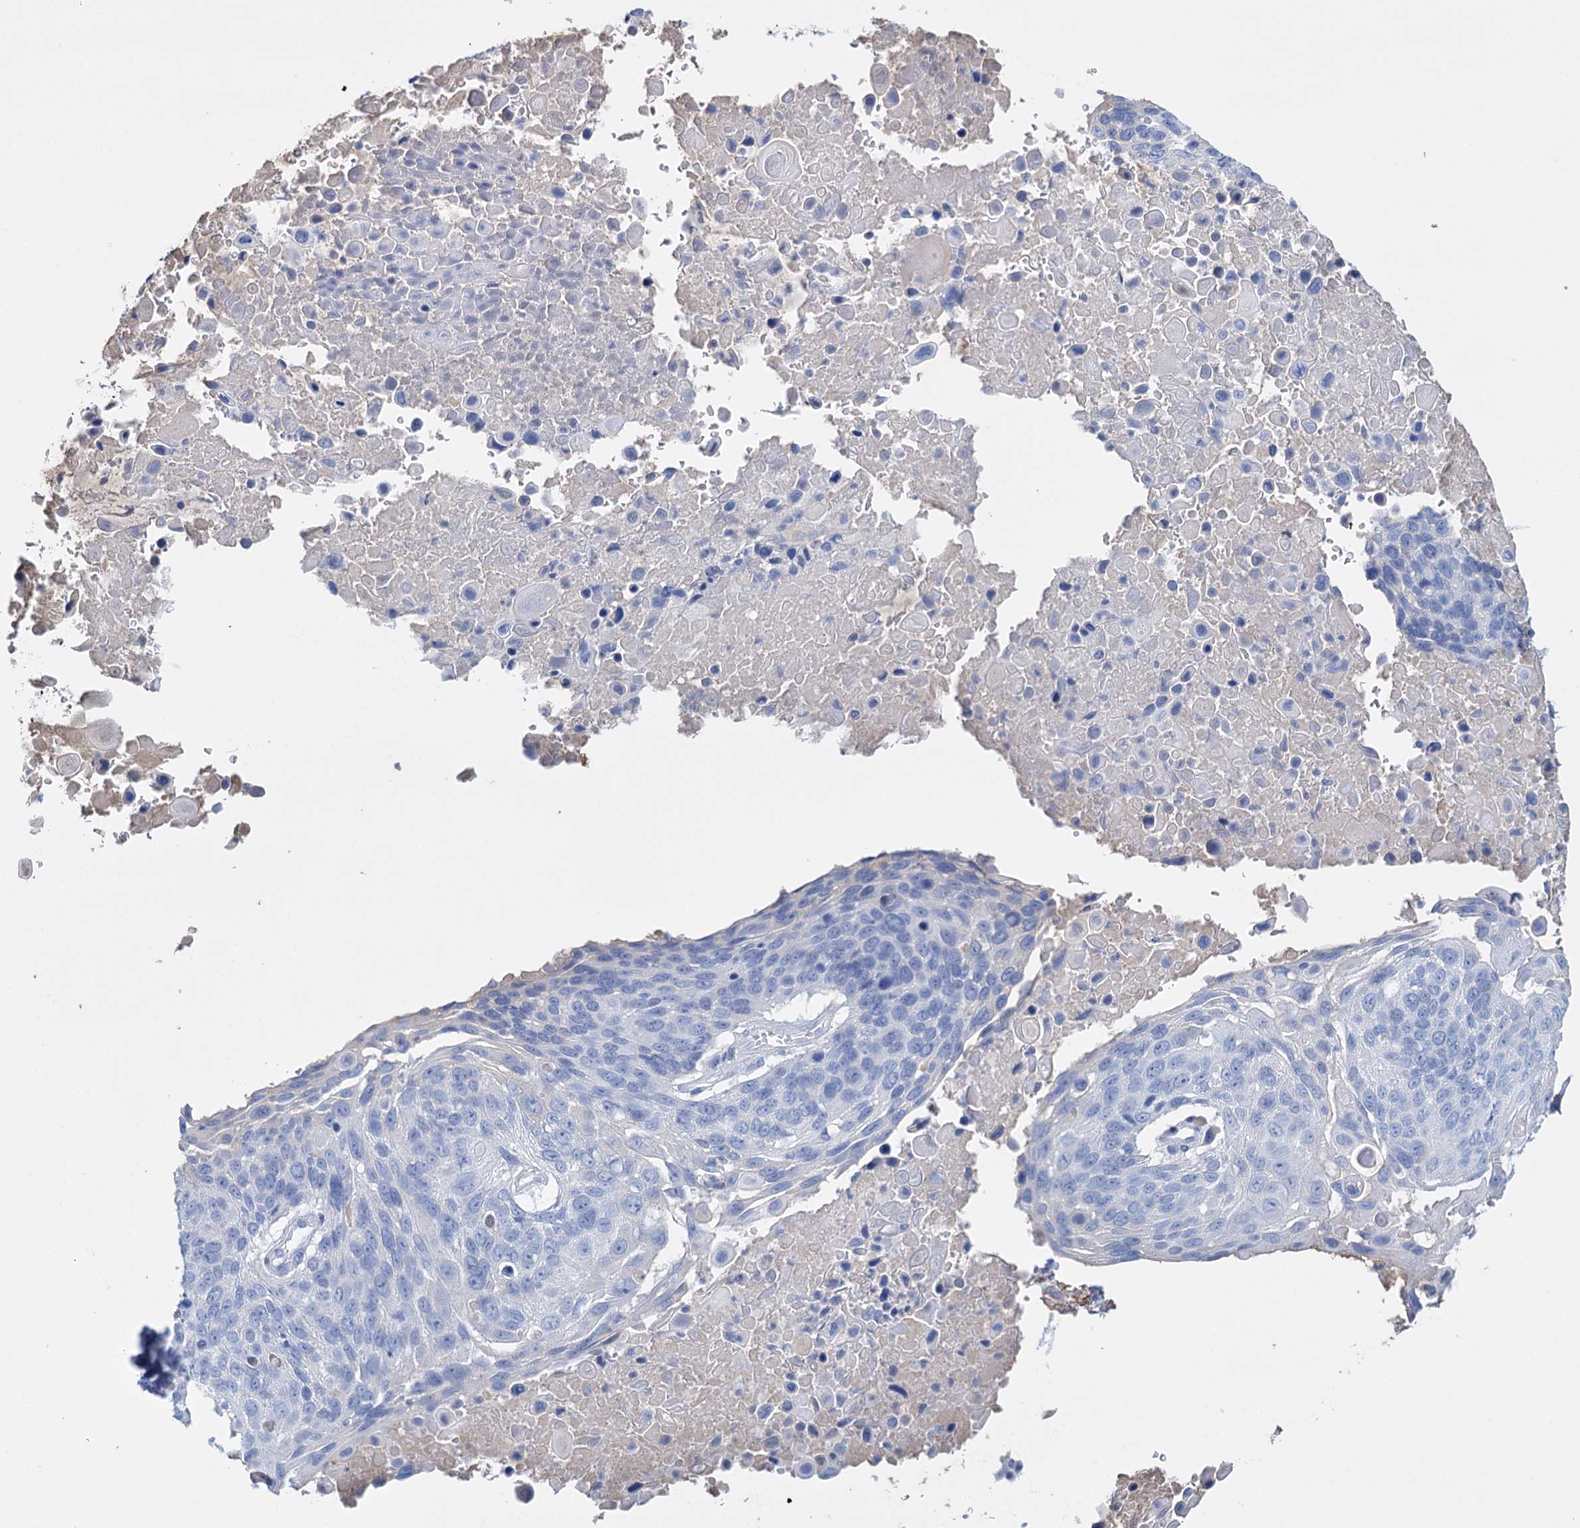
{"staining": {"intensity": "negative", "quantity": "none", "location": "none"}, "tissue": "lung cancer", "cell_type": "Tumor cells", "image_type": "cancer", "snomed": [{"axis": "morphology", "description": "Squamous cell carcinoma, NOS"}, {"axis": "topography", "description": "Lung"}], "caption": "This is an IHC micrograph of human lung cancer. There is no expression in tumor cells.", "gene": "FBXW12", "patient": {"sex": "male", "age": 66}}